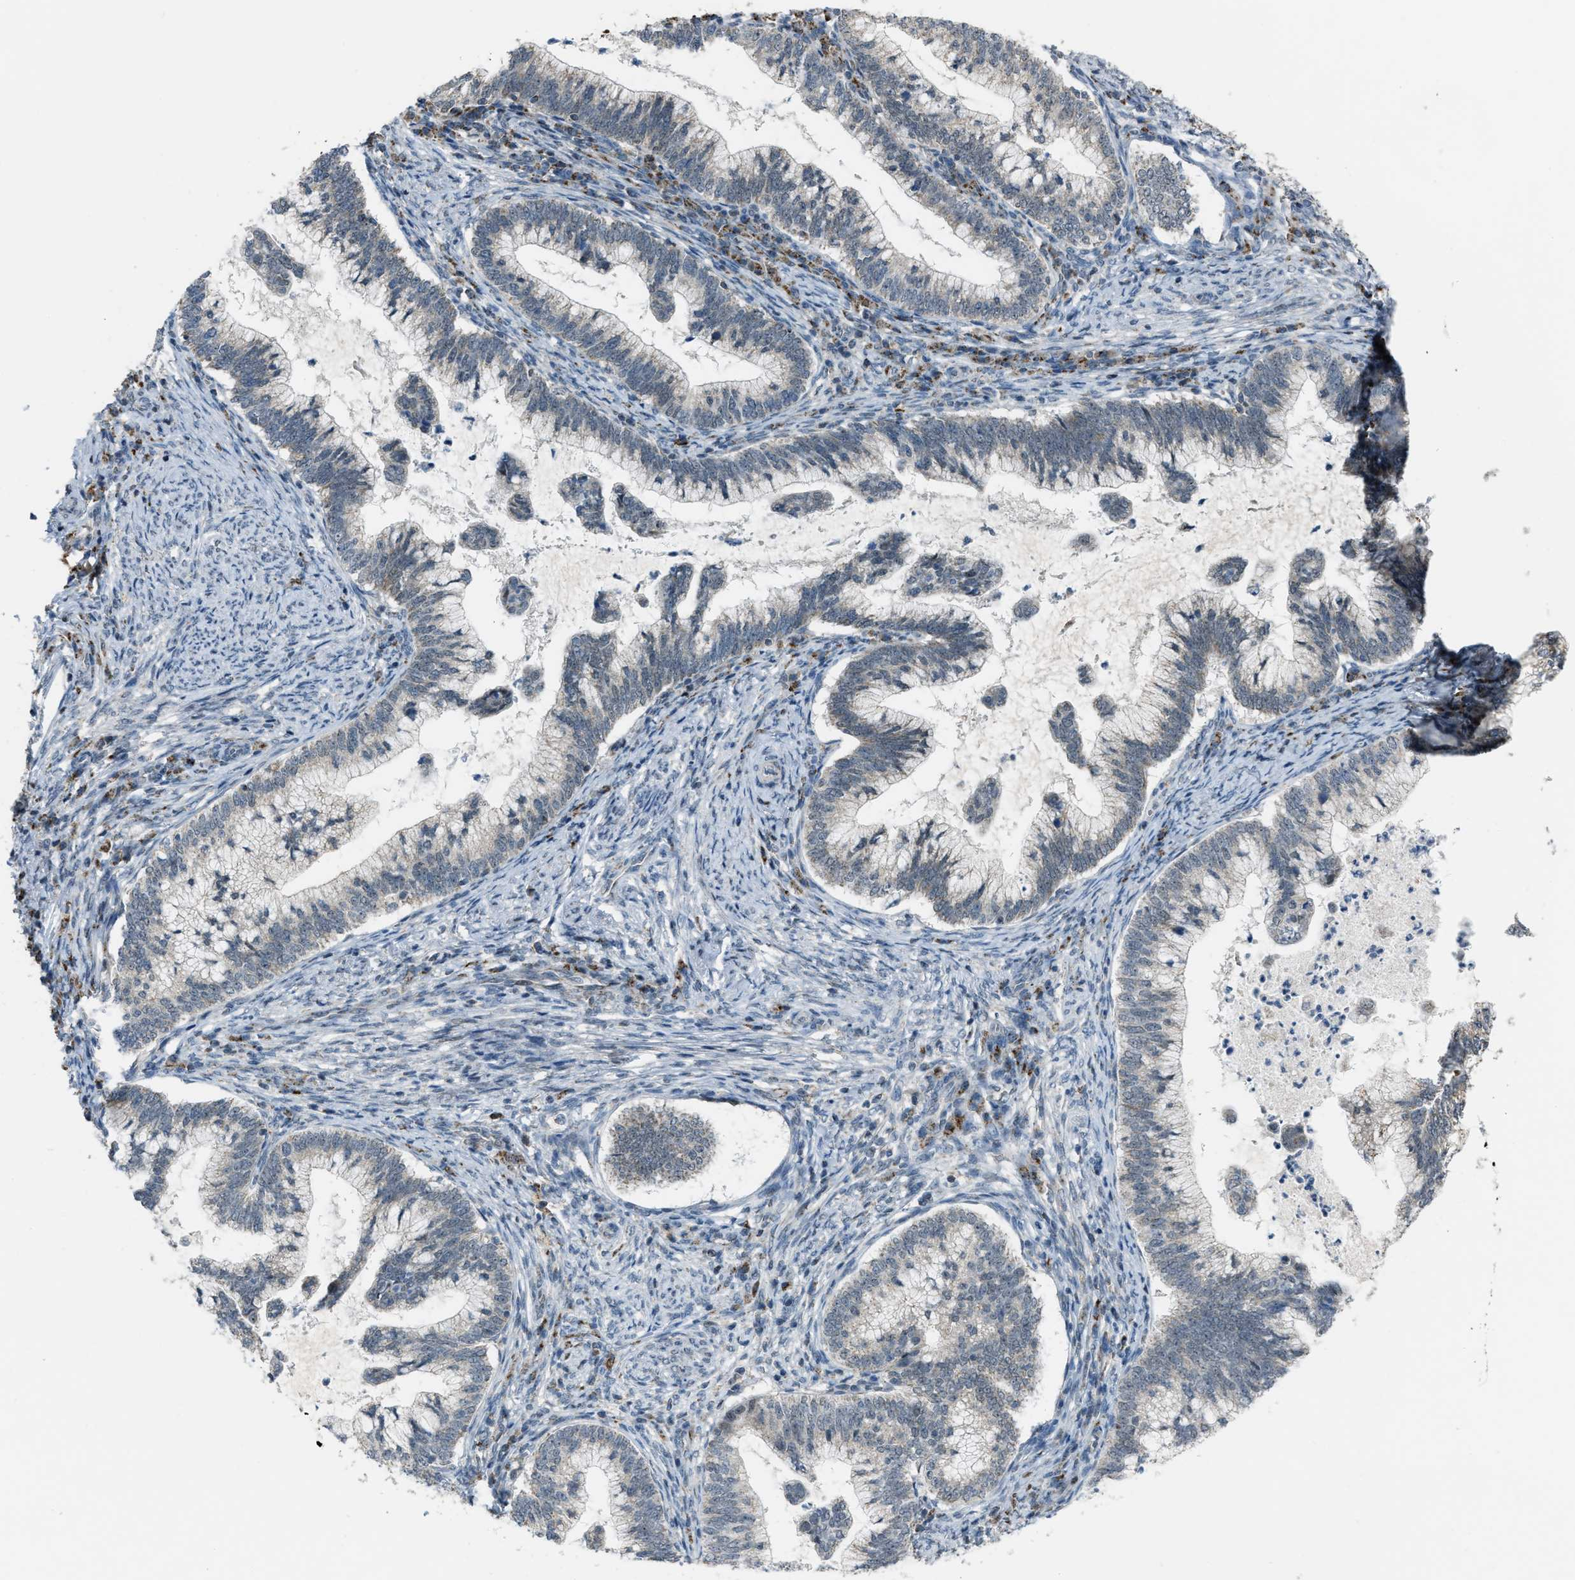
{"staining": {"intensity": "negative", "quantity": "none", "location": "none"}, "tissue": "cervical cancer", "cell_type": "Tumor cells", "image_type": "cancer", "snomed": [{"axis": "morphology", "description": "Adenocarcinoma, NOS"}, {"axis": "topography", "description": "Cervix"}], "caption": "Immunohistochemical staining of cervical cancer shows no significant staining in tumor cells.", "gene": "CHN2", "patient": {"sex": "female", "age": 36}}